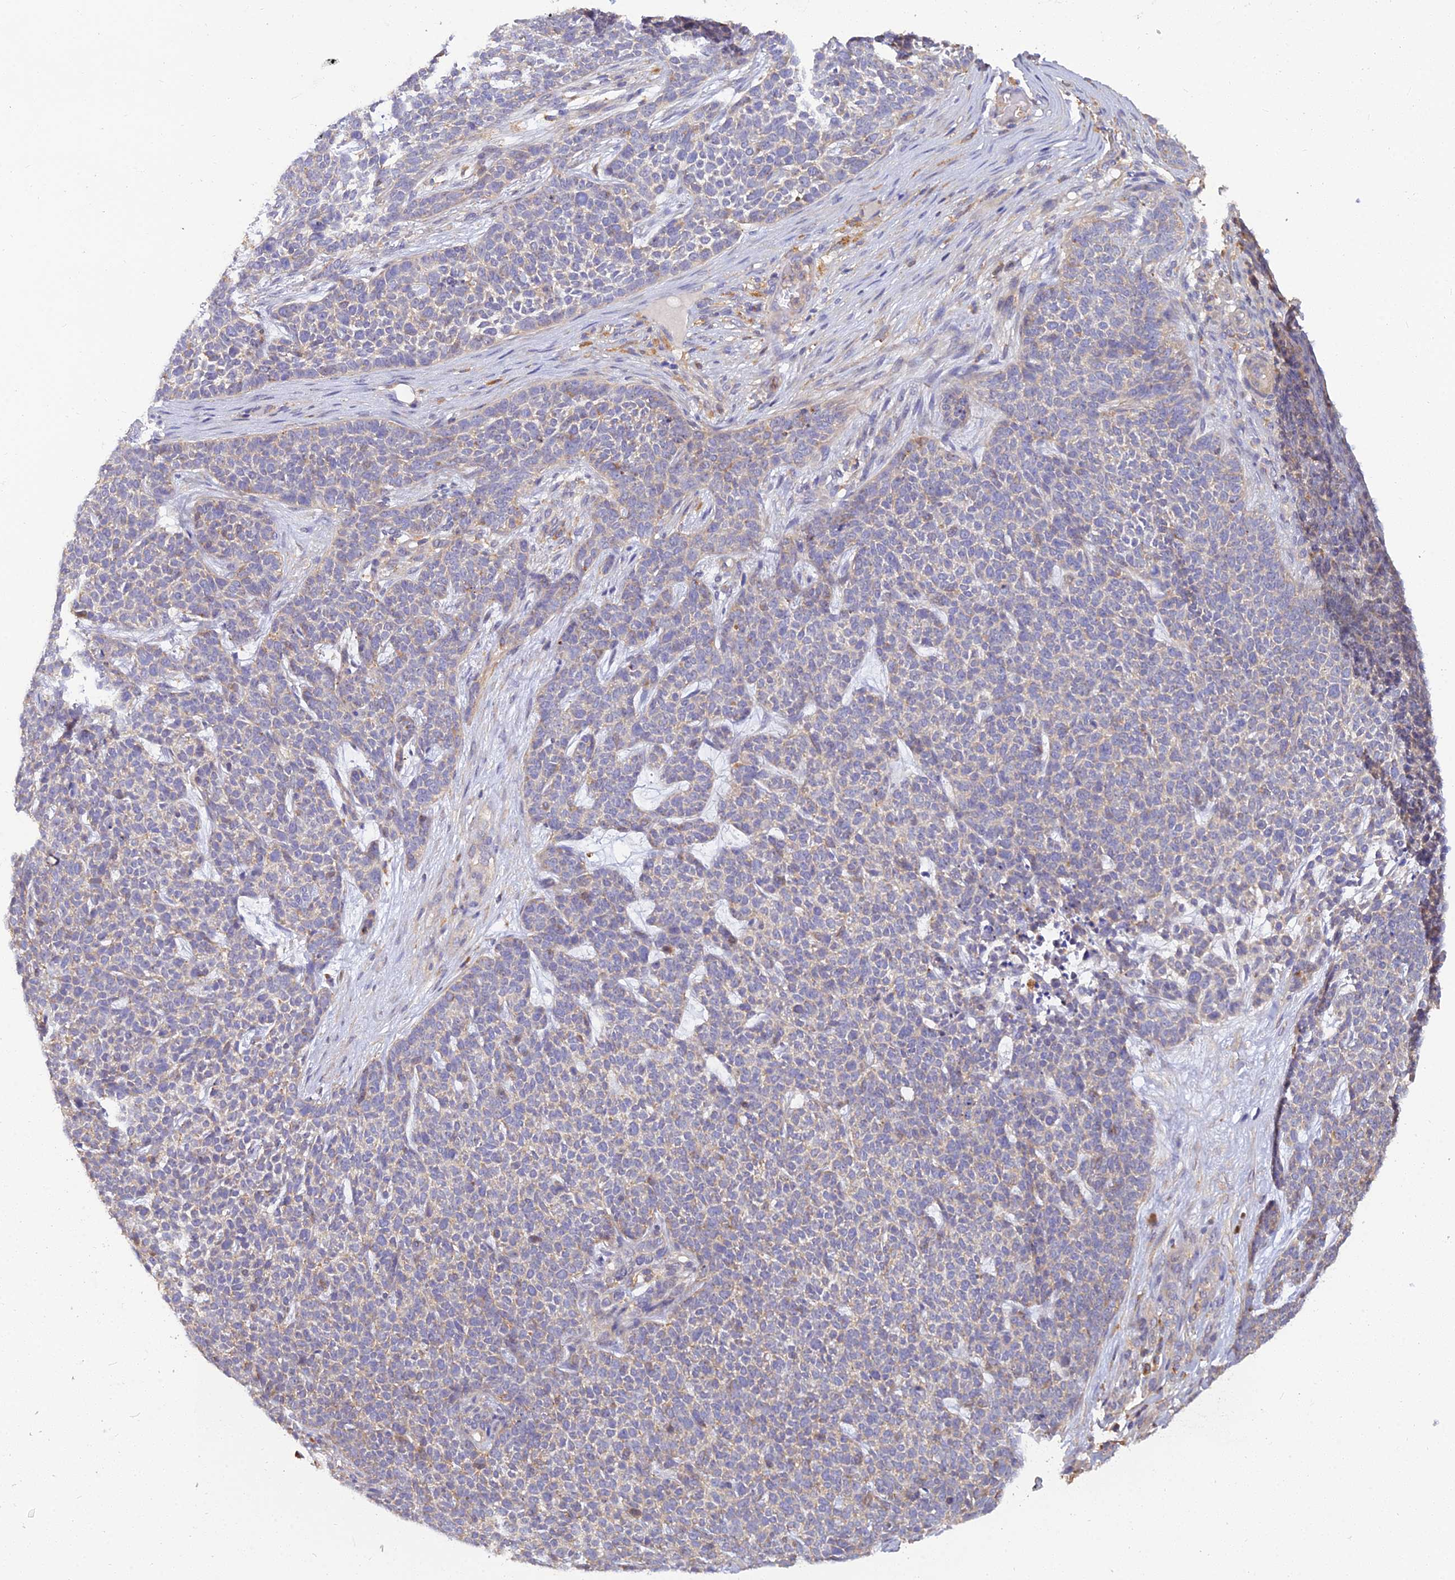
{"staining": {"intensity": "weak", "quantity": "25%-75%", "location": "cytoplasmic/membranous"}, "tissue": "skin cancer", "cell_type": "Tumor cells", "image_type": "cancer", "snomed": [{"axis": "morphology", "description": "Basal cell carcinoma"}, {"axis": "topography", "description": "Skin"}], "caption": "This is an image of immunohistochemistry staining of skin cancer, which shows weak staining in the cytoplasmic/membranous of tumor cells.", "gene": "ARL8B", "patient": {"sex": "female", "age": 84}}